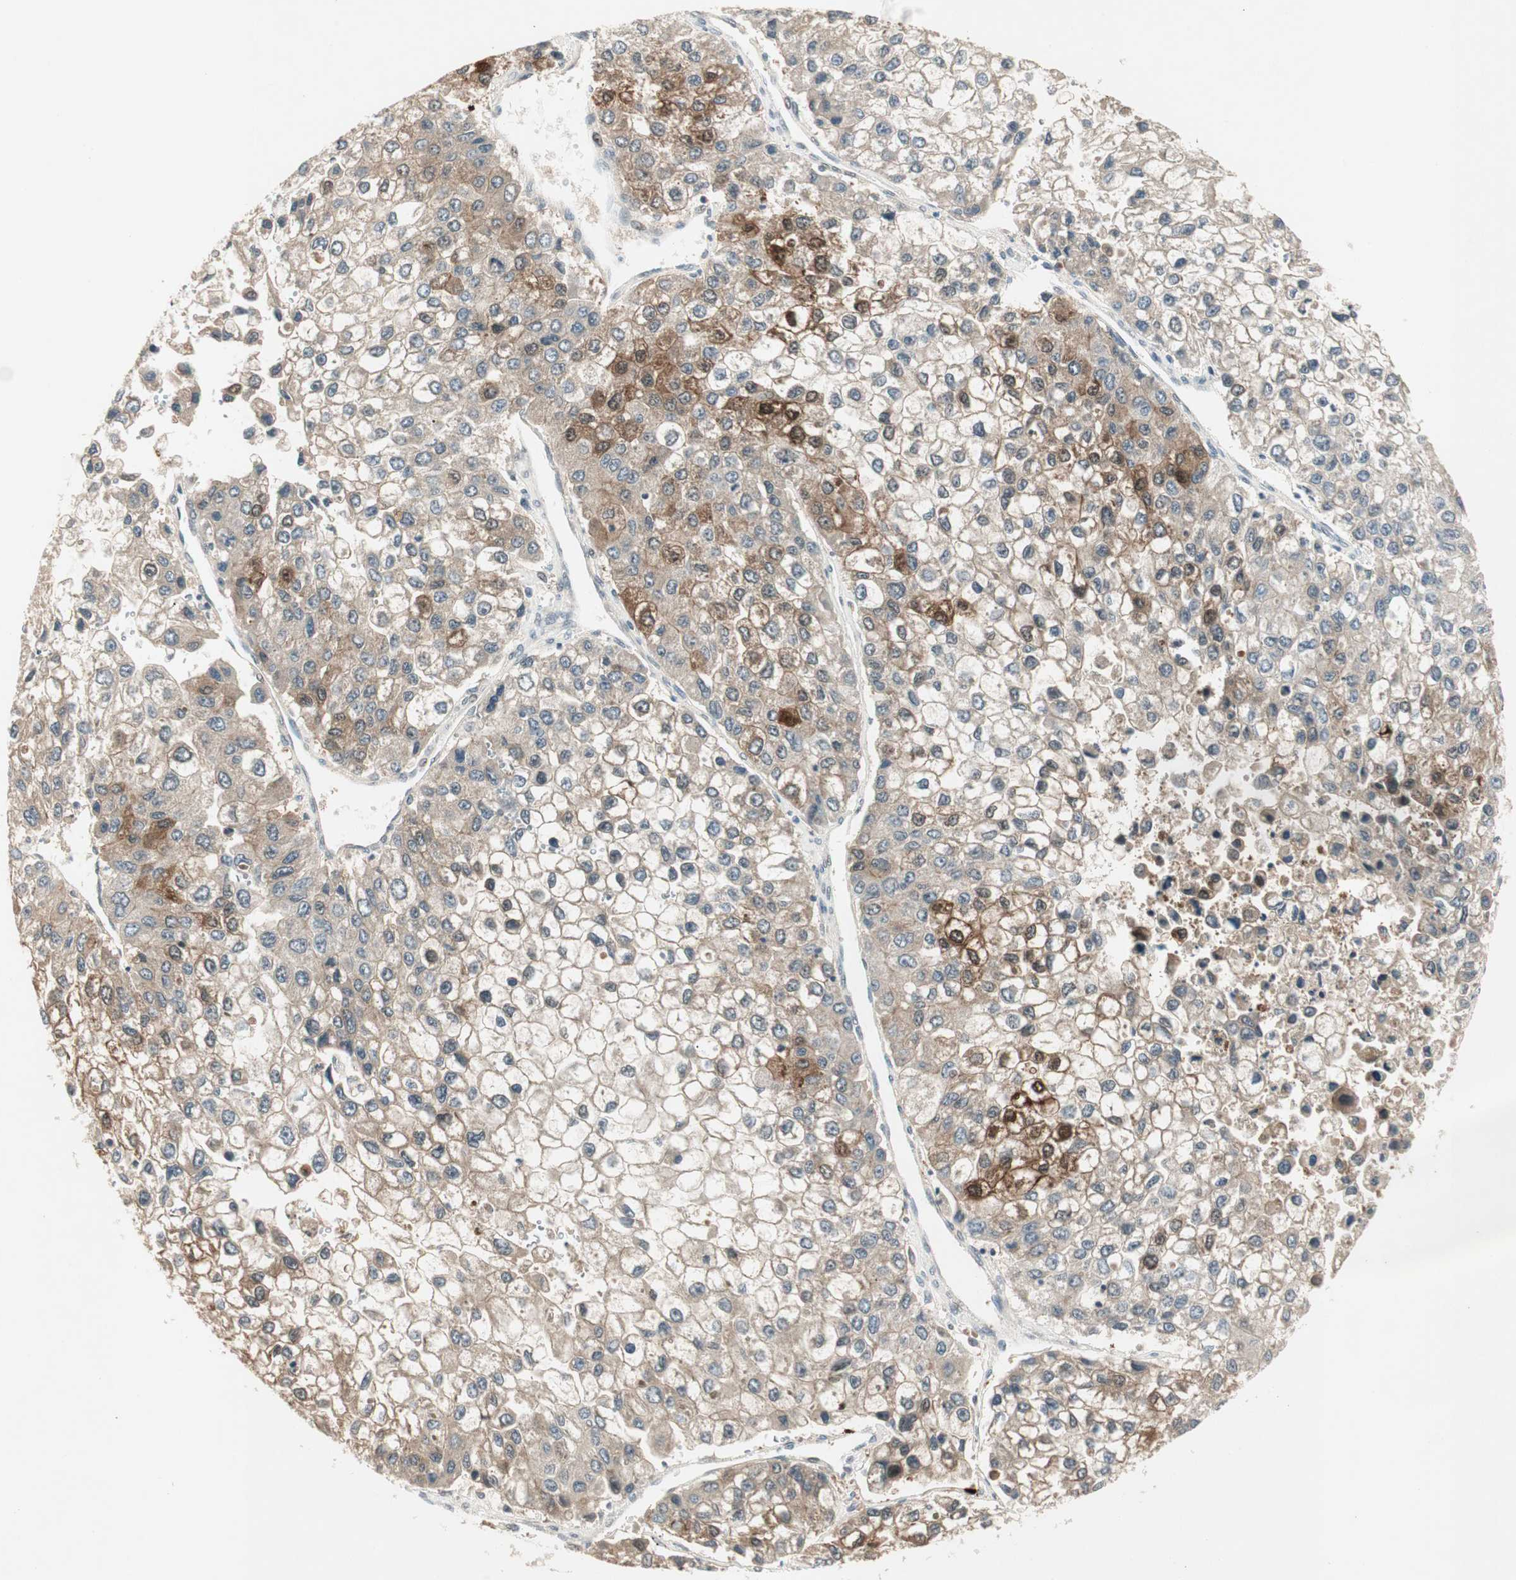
{"staining": {"intensity": "moderate", "quantity": "25%-75%", "location": "cytoplasmic/membranous"}, "tissue": "liver cancer", "cell_type": "Tumor cells", "image_type": "cancer", "snomed": [{"axis": "morphology", "description": "Carcinoma, Hepatocellular, NOS"}, {"axis": "topography", "description": "Liver"}], "caption": "Liver cancer (hepatocellular carcinoma) stained with a protein marker displays moderate staining in tumor cells.", "gene": "ACSL5", "patient": {"sex": "female", "age": 66}}